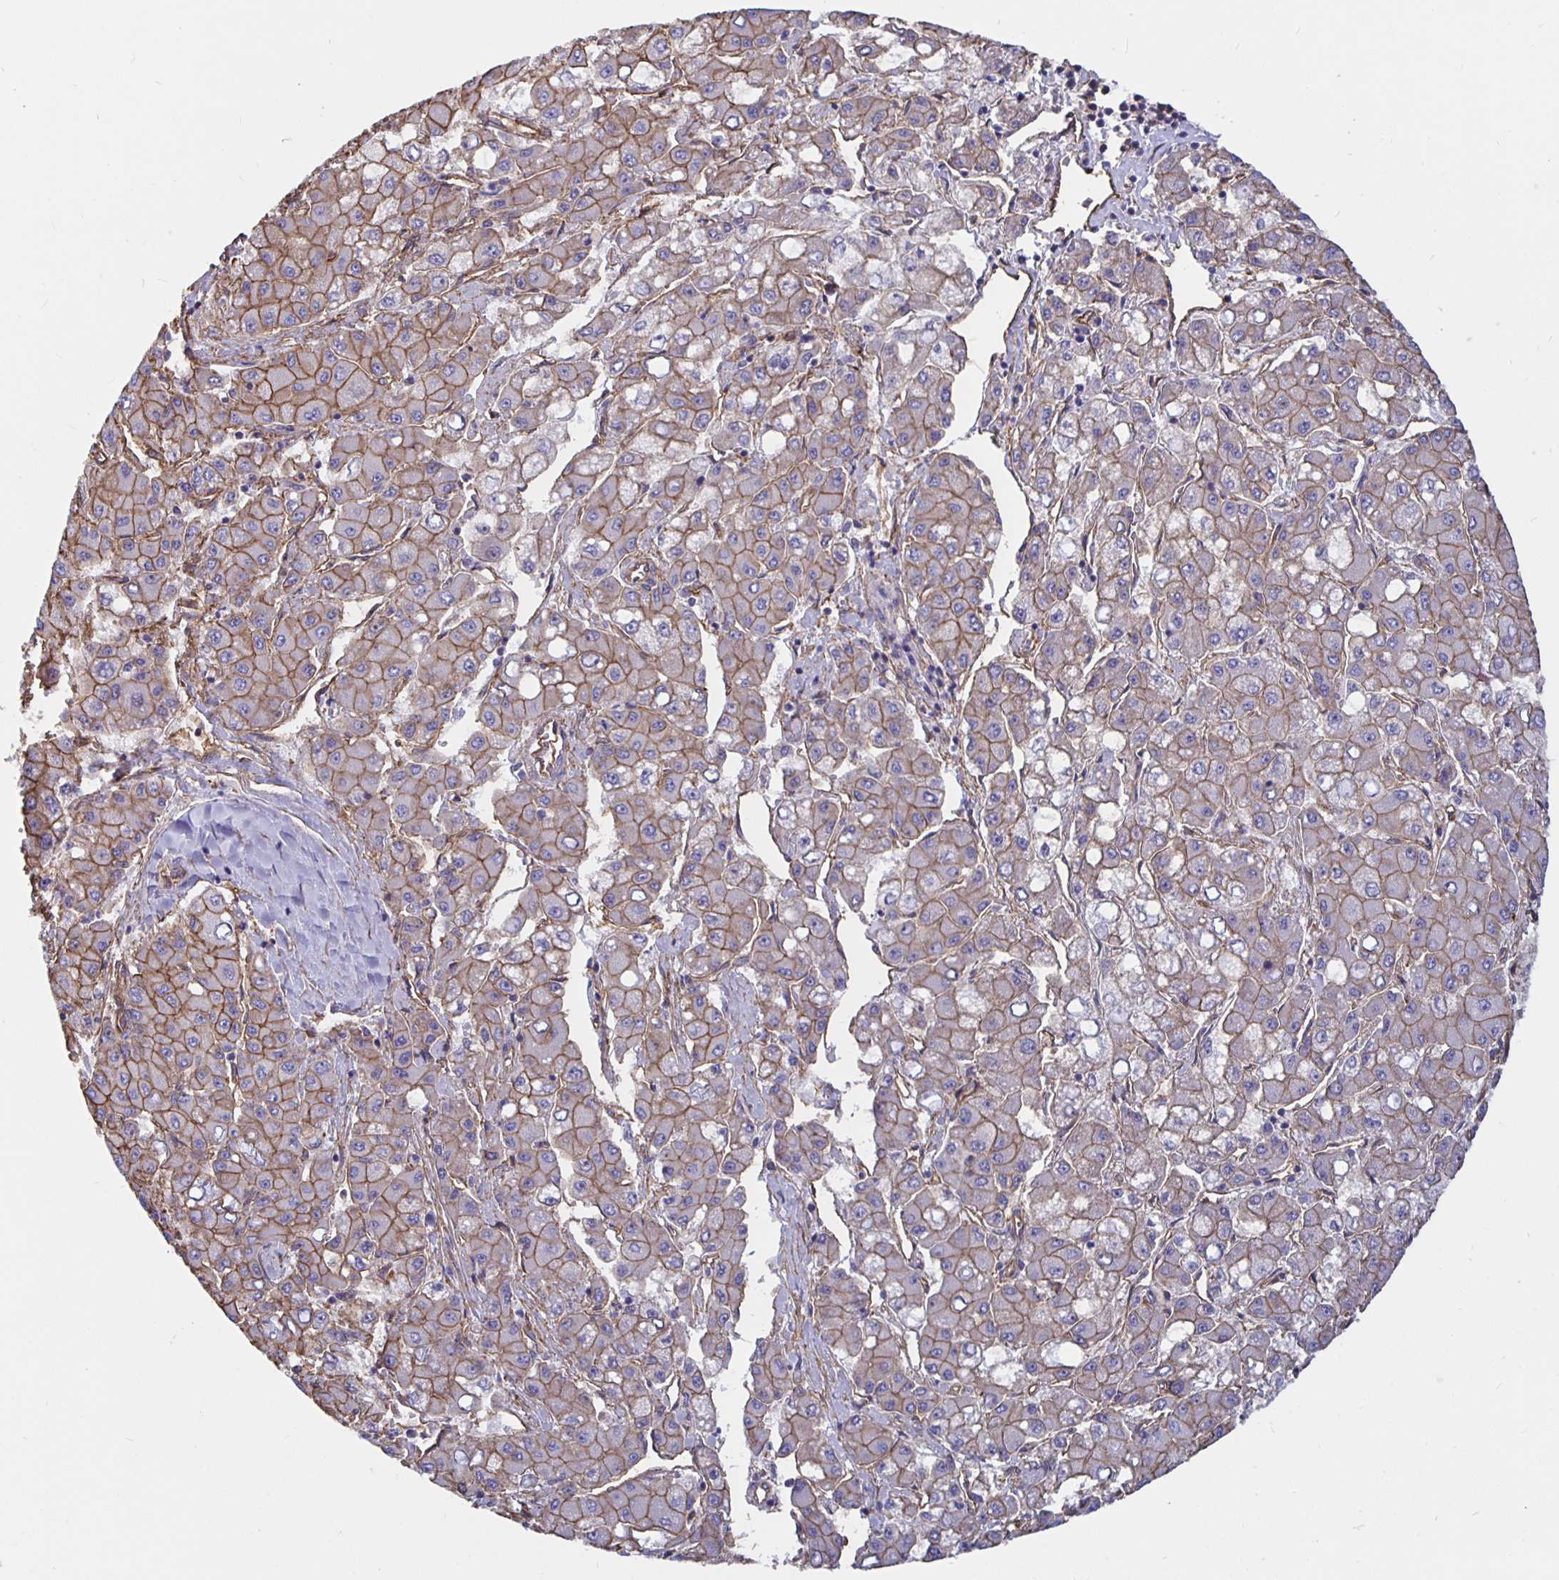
{"staining": {"intensity": "moderate", "quantity": ">75%", "location": "cytoplasmic/membranous"}, "tissue": "liver cancer", "cell_type": "Tumor cells", "image_type": "cancer", "snomed": [{"axis": "morphology", "description": "Carcinoma, Hepatocellular, NOS"}, {"axis": "topography", "description": "Liver"}], "caption": "An image of human liver cancer stained for a protein reveals moderate cytoplasmic/membranous brown staining in tumor cells.", "gene": "ARHGEF39", "patient": {"sex": "male", "age": 40}}